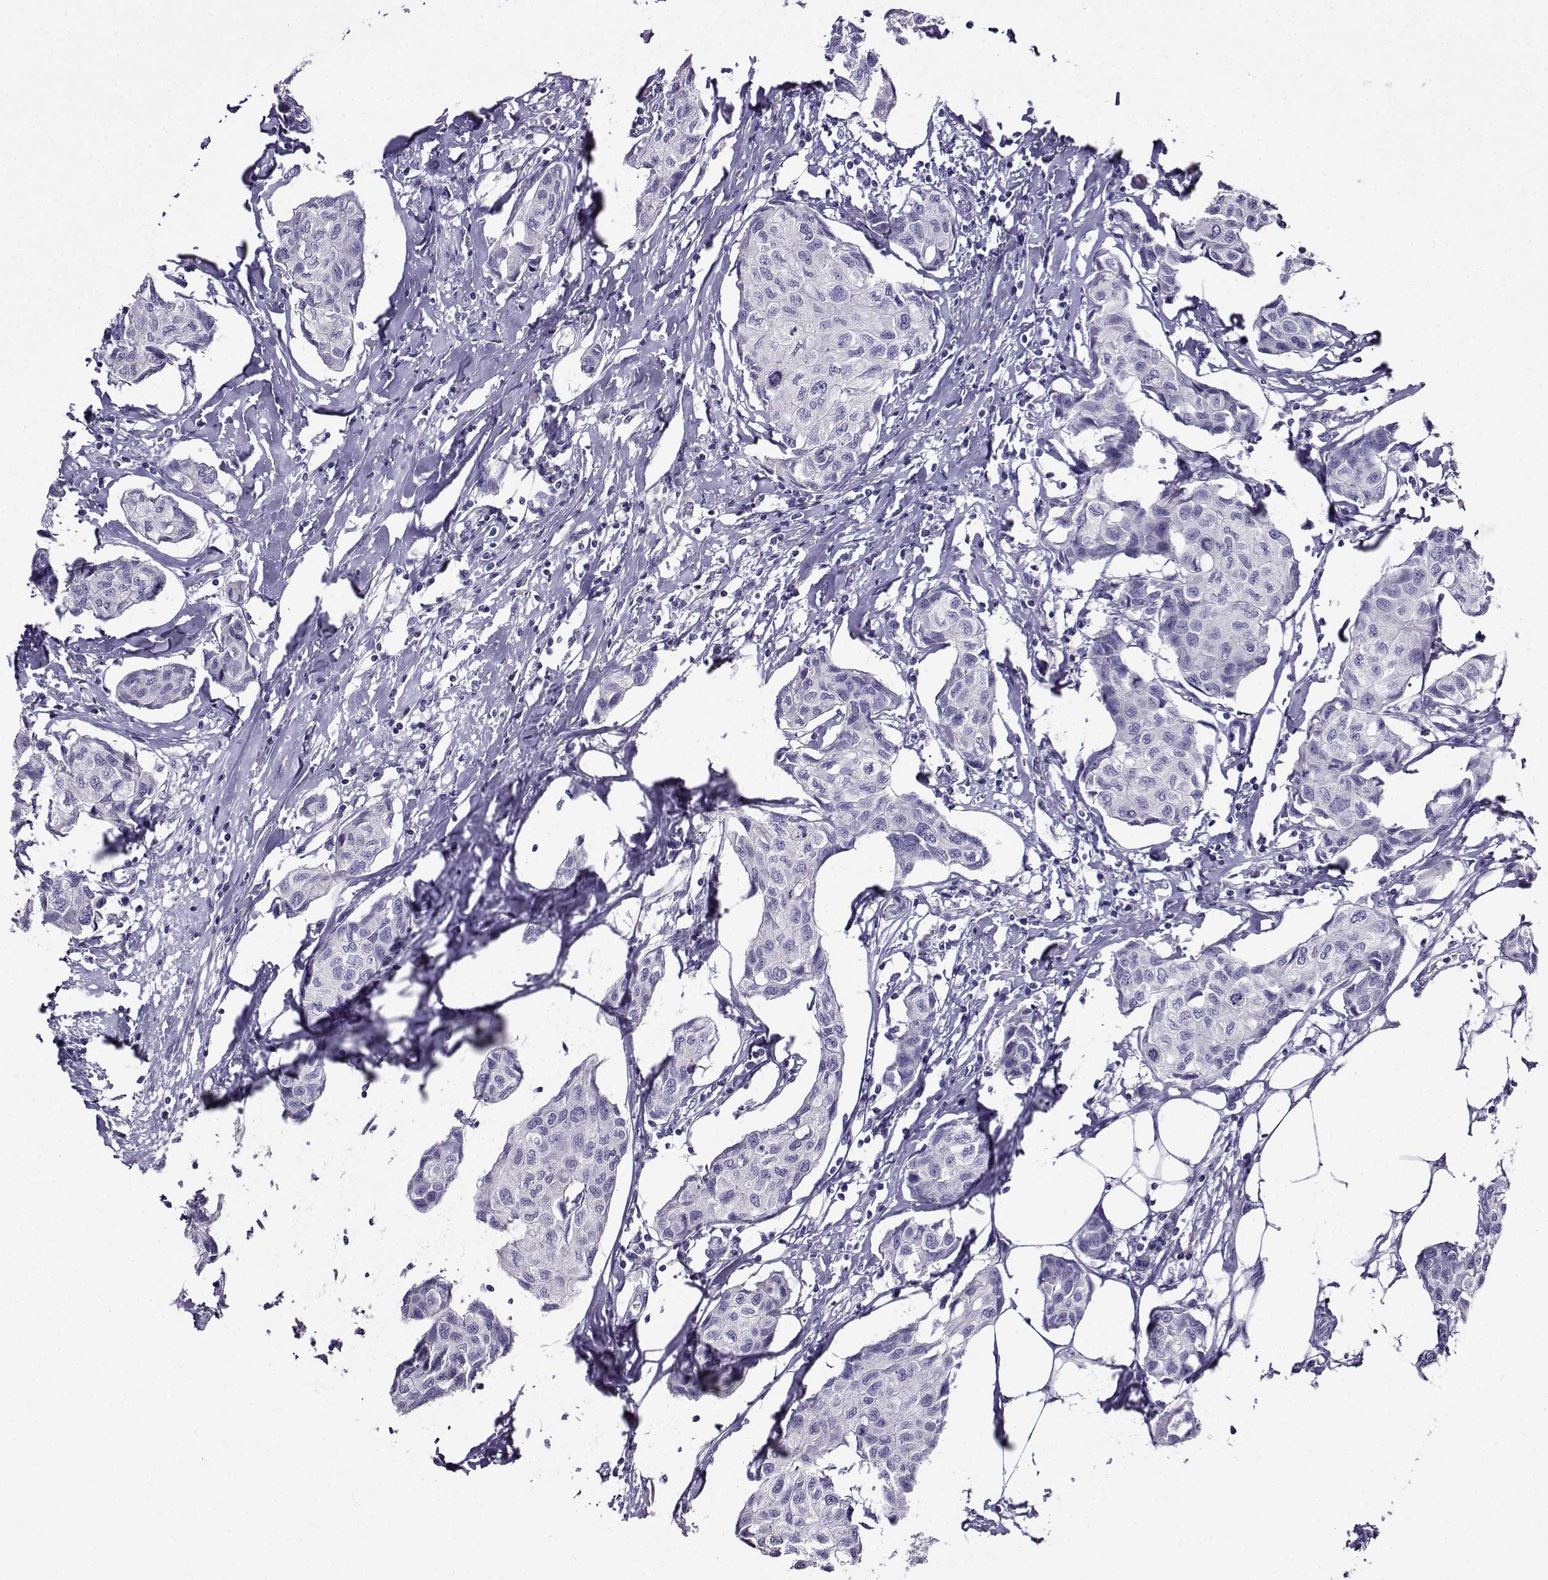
{"staining": {"intensity": "negative", "quantity": "none", "location": "none"}, "tissue": "breast cancer", "cell_type": "Tumor cells", "image_type": "cancer", "snomed": [{"axis": "morphology", "description": "Duct carcinoma"}, {"axis": "topography", "description": "Breast"}], "caption": "An image of human breast cancer is negative for staining in tumor cells.", "gene": "LINGO1", "patient": {"sex": "female", "age": 80}}